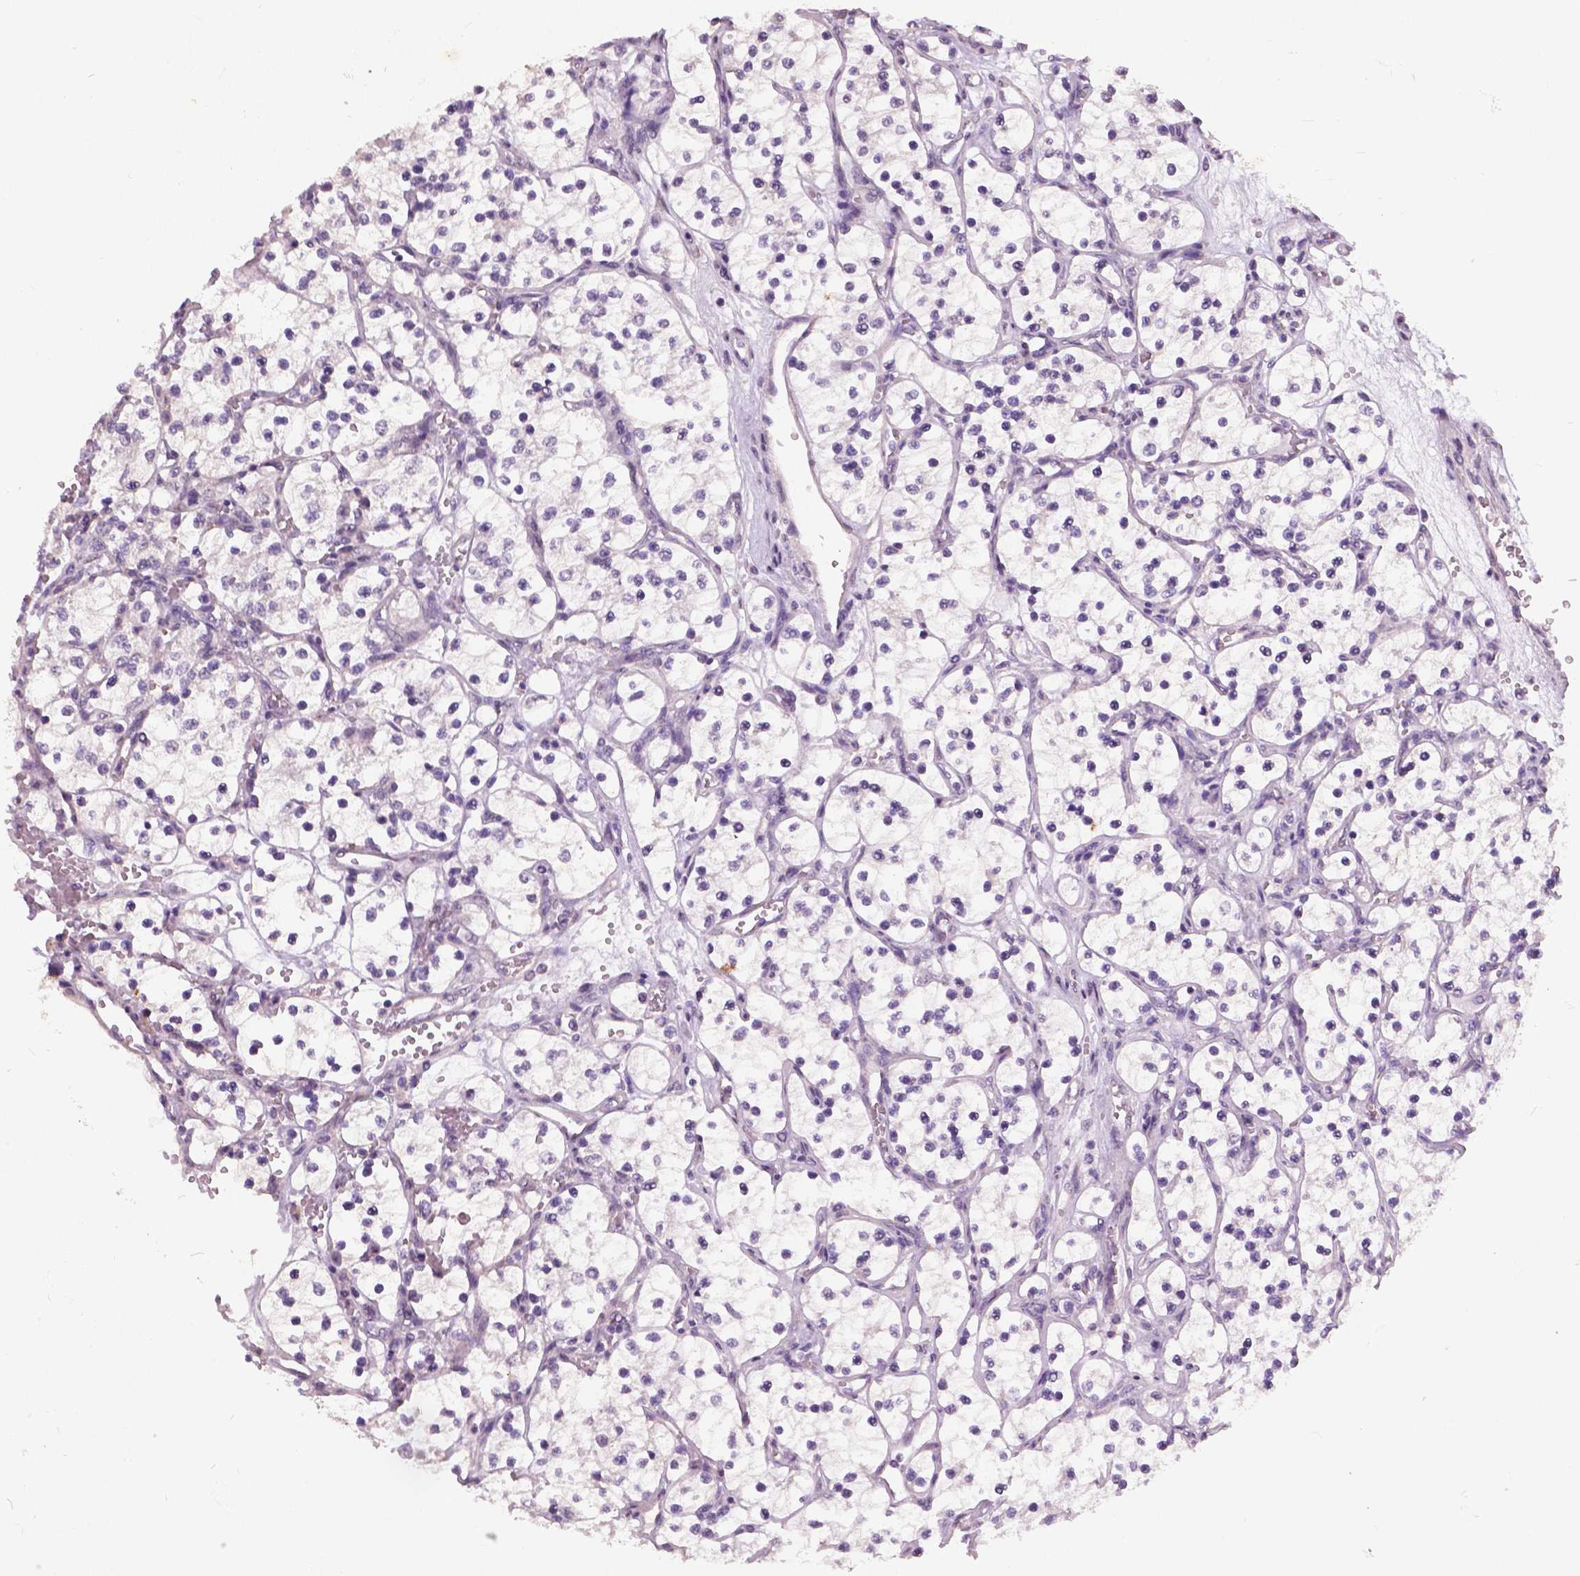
{"staining": {"intensity": "negative", "quantity": "none", "location": "none"}, "tissue": "renal cancer", "cell_type": "Tumor cells", "image_type": "cancer", "snomed": [{"axis": "morphology", "description": "Adenocarcinoma, NOS"}, {"axis": "topography", "description": "Kidney"}], "caption": "Histopathology image shows no significant protein staining in tumor cells of adenocarcinoma (renal).", "gene": "GRIN2A", "patient": {"sex": "female", "age": 69}}